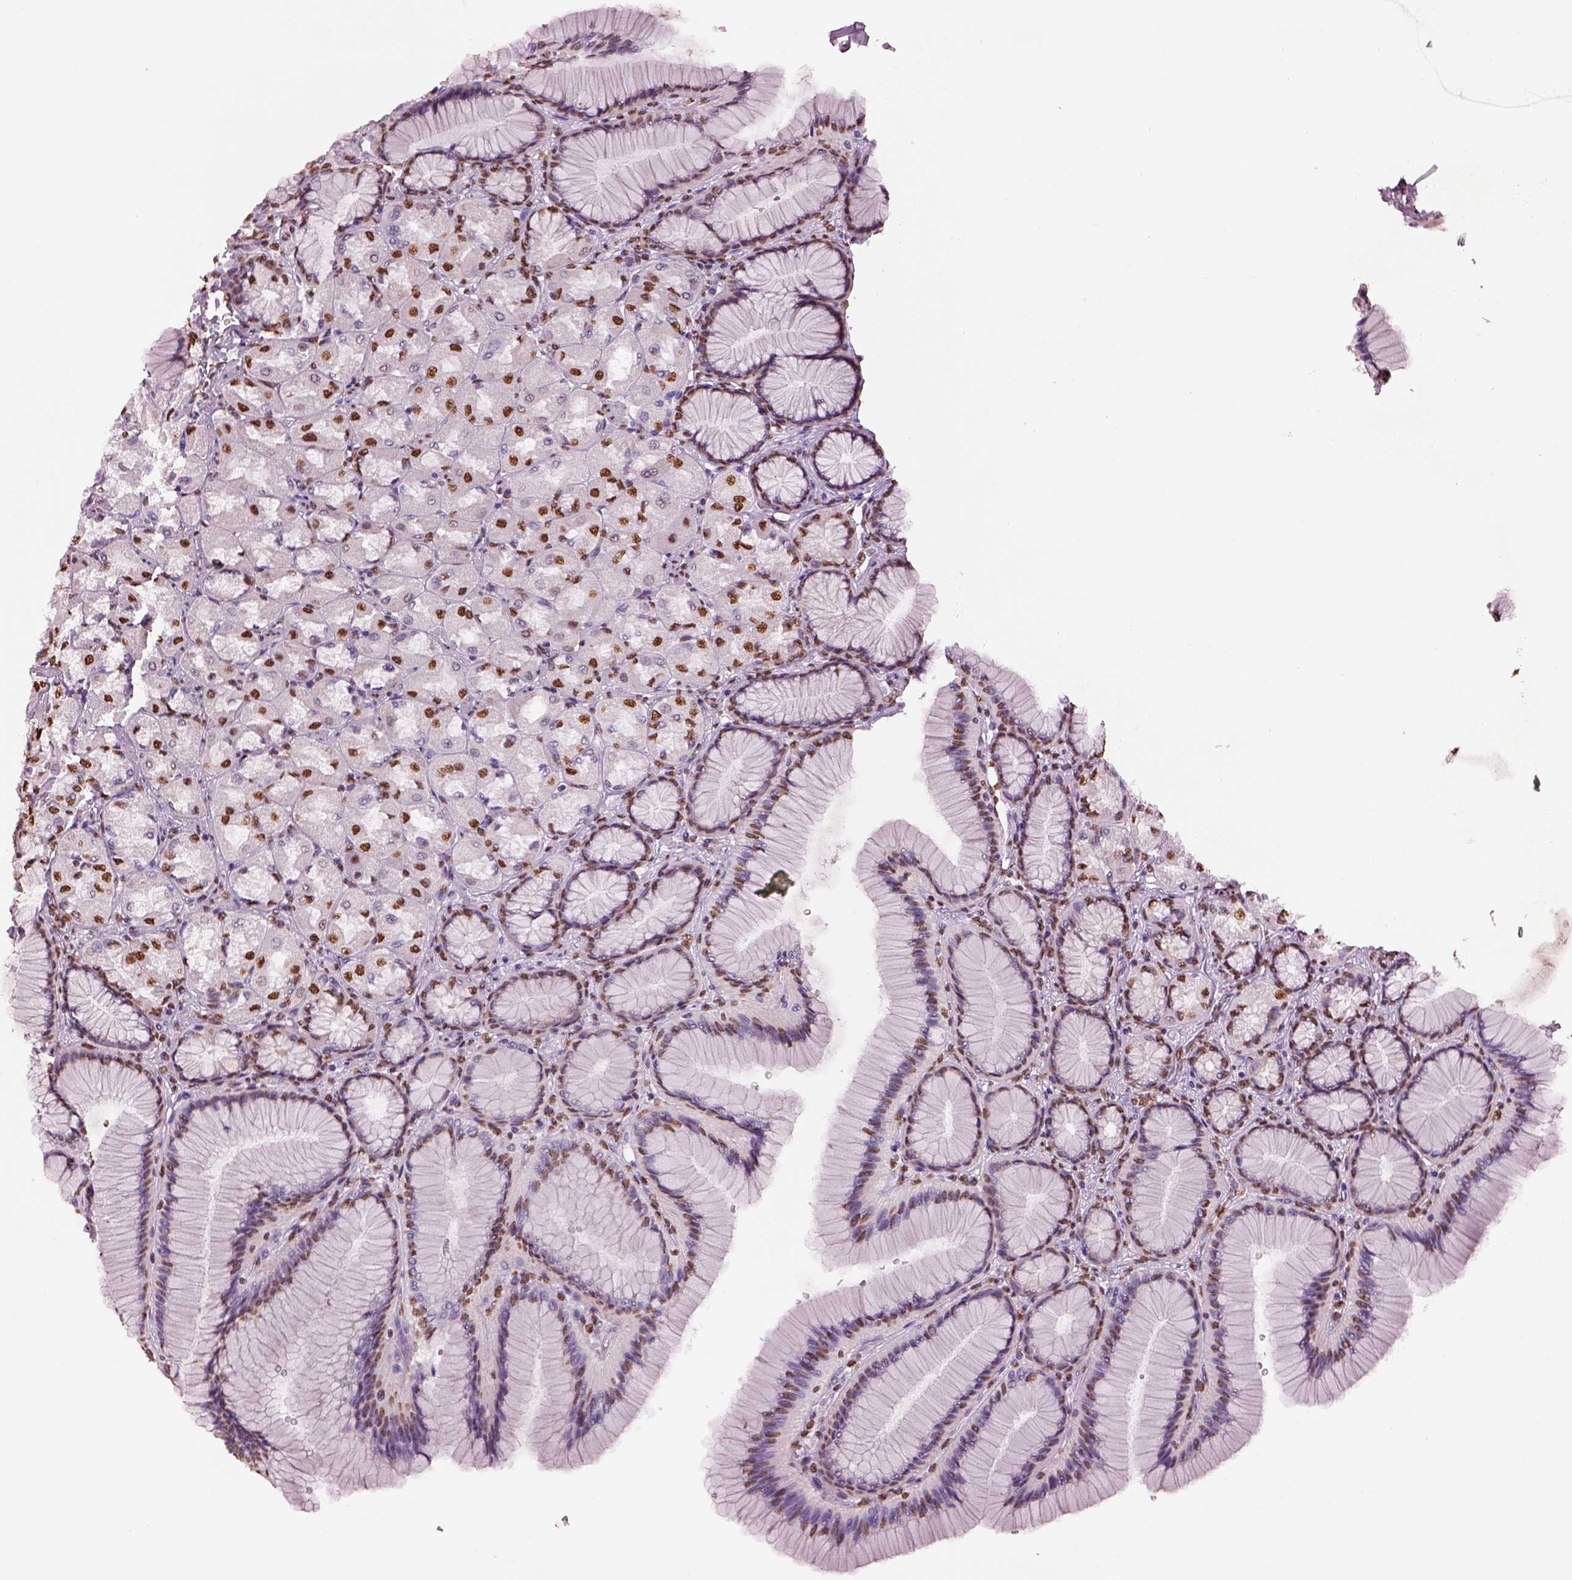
{"staining": {"intensity": "strong", "quantity": "<25%", "location": "nuclear"}, "tissue": "stomach", "cell_type": "Glandular cells", "image_type": "normal", "snomed": [{"axis": "morphology", "description": "Normal tissue, NOS"}, {"axis": "morphology", "description": "Adenocarcinoma, NOS"}, {"axis": "morphology", "description": "Adenocarcinoma, High grade"}, {"axis": "topography", "description": "Stomach, upper"}, {"axis": "topography", "description": "Stomach"}], "caption": "This image demonstrates immunohistochemistry staining of unremarkable human stomach, with medium strong nuclear positivity in approximately <25% of glandular cells.", "gene": "DDX3X", "patient": {"sex": "female", "age": 65}}